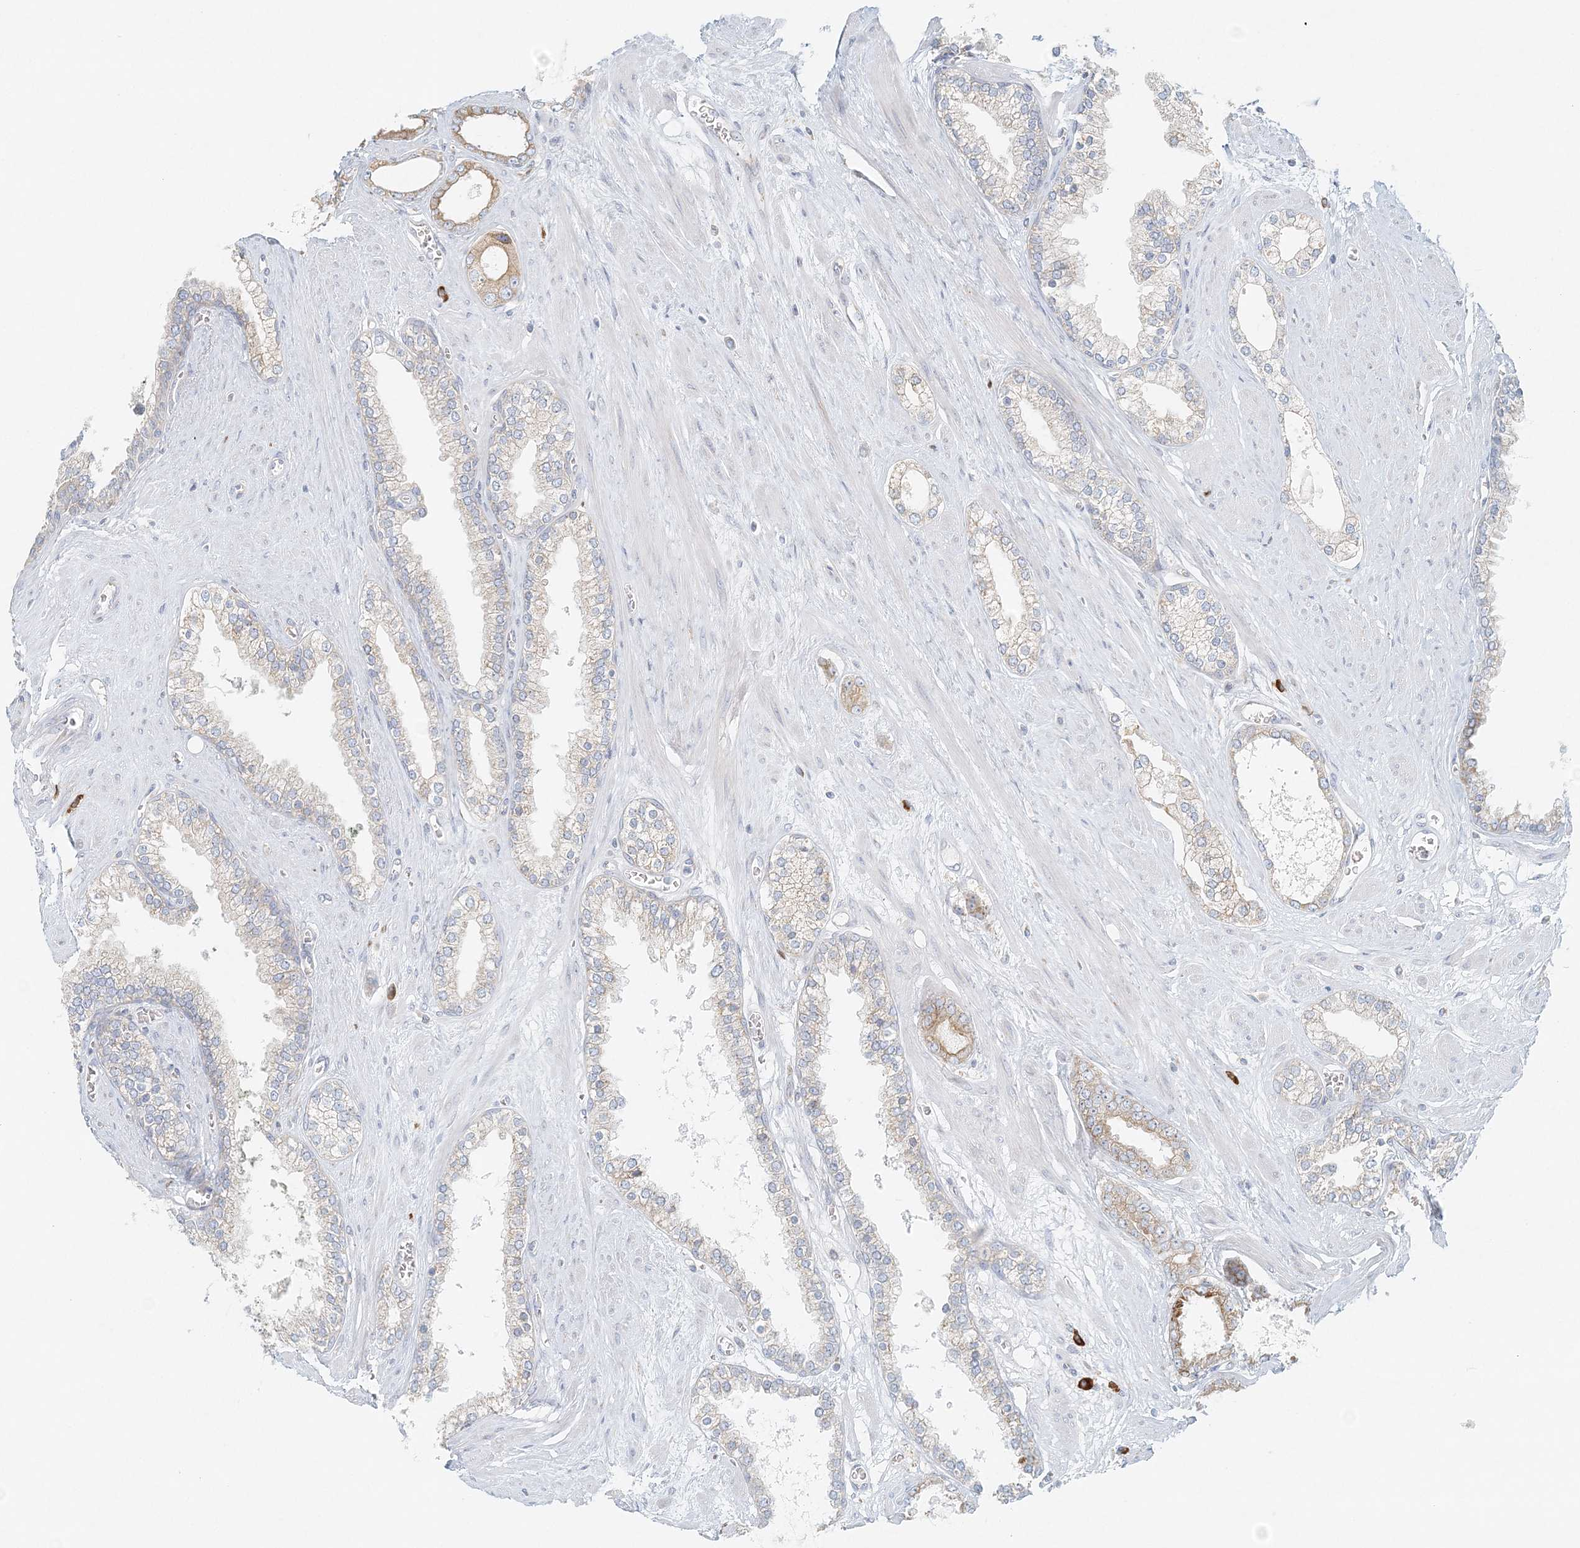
{"staining": {"intensity": "moderate", "quantity": "<25%", "location": "cytoplasmic/membranous"}, "tissue": "prostate cancer", "cell_type": "Tumor cells", "image_type": "cancer", "snomed": [{"axis": "morphology", "description": "Adenocarcinoma, Low grade"}, {"axis": "topography", "description": "Prostate"}], "caption": "A high-resolution histopathology image shows immunohistochemistry (IHC) staining of prostate cancer, which displays moderate cytoplasmic/membranous staining in approximately <25% of tumor cells. (brown staining indicates protein expression, while blue staining denotes nuclei).", "gene": "STK11IP", "patient": {"sex": "male", "age": 62}}